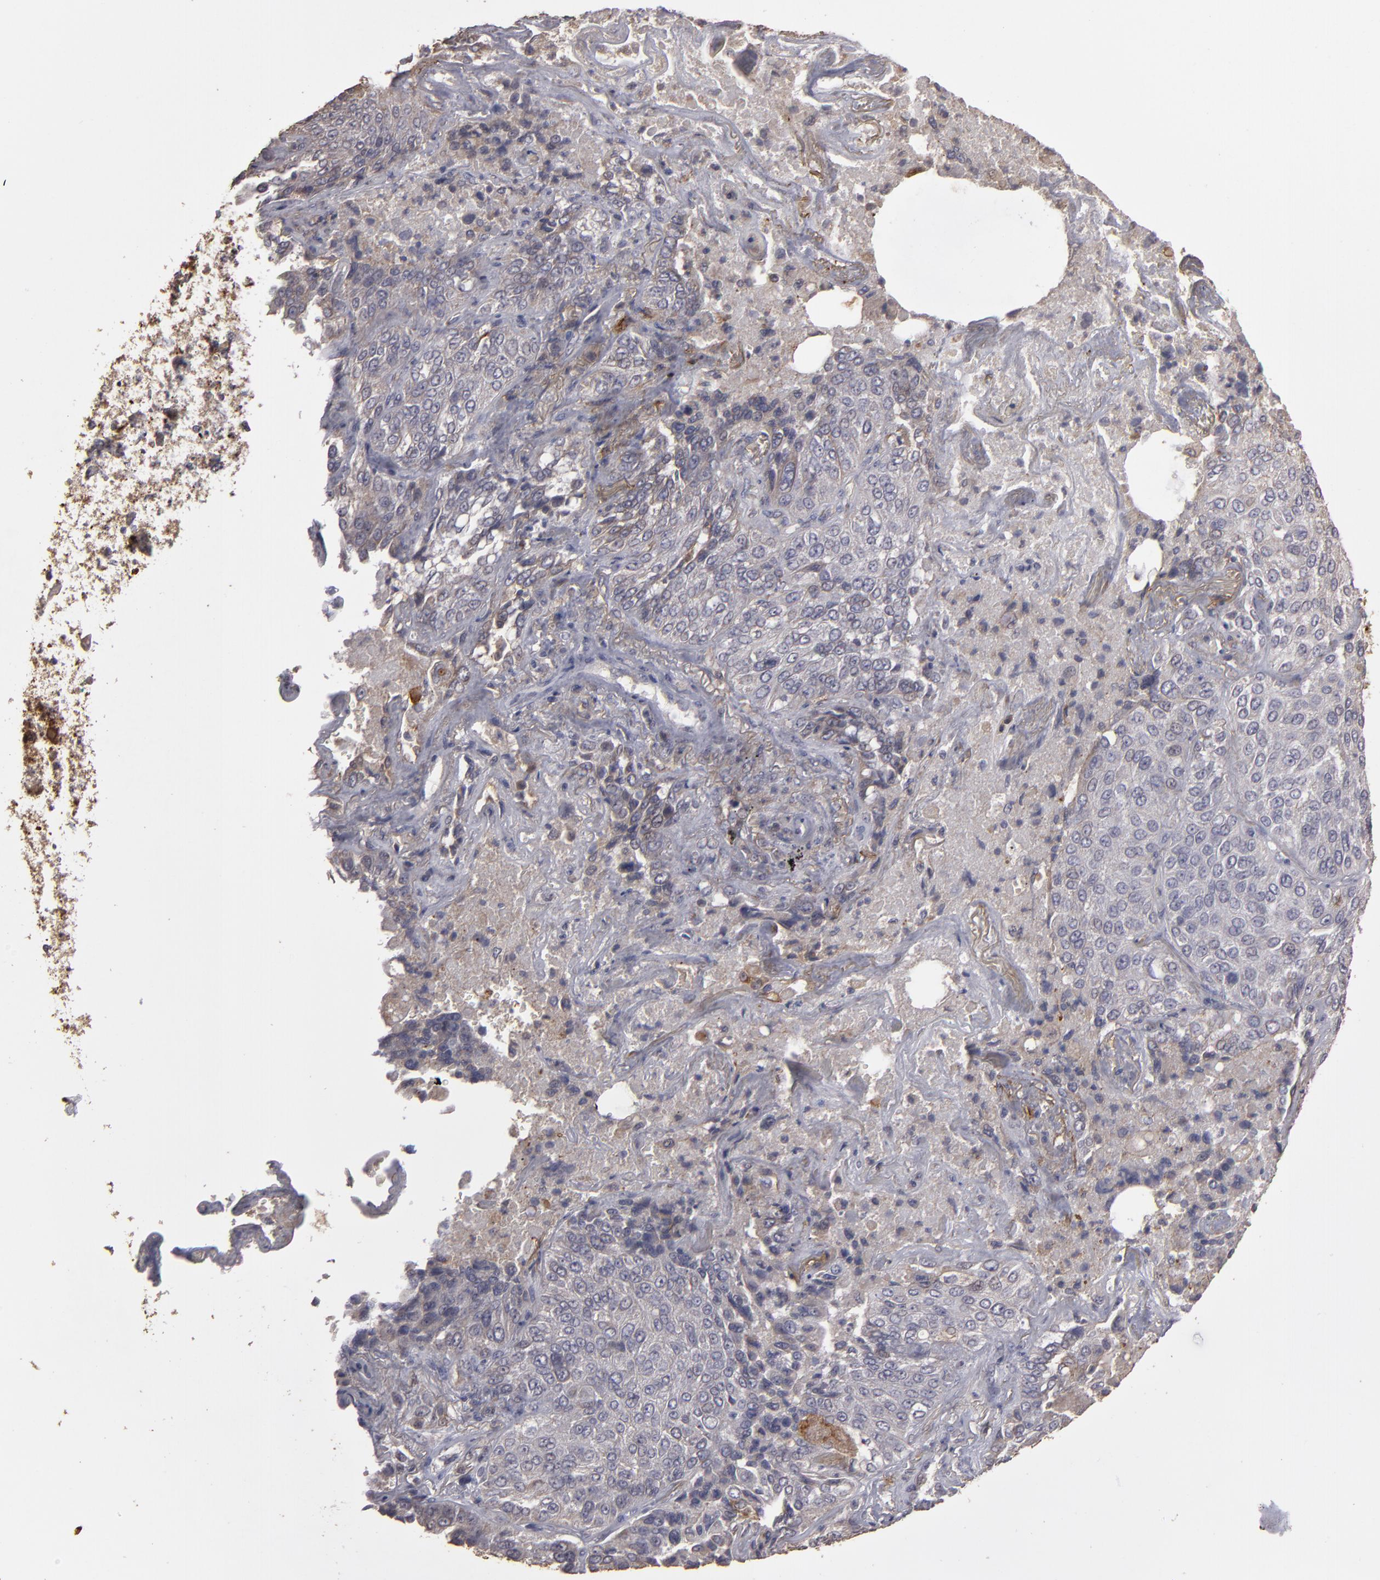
{"staining": {"intensity": "moderate", "quantity": "25%-75%", "location": "cytoplasmic/membranous"}, "tissue": "lung cancer", "cell_type": "Tumor cells", "image_type": "cancer", "snomed": [{"axis": "morphology", "description": "Squamous cell carcinoma, NOS"}, {"axis": "topography", "description": "Lung"}], "caption": "This photomicrograph displays immunohistochemistry staining of human lung squamous cell carcinoma, with medium moderate cytoplasmic/membranous expression in approximately 25%-75% of tumor cells.", "gene": "CD55", "patient": {"sex": "male", "age": 54}}